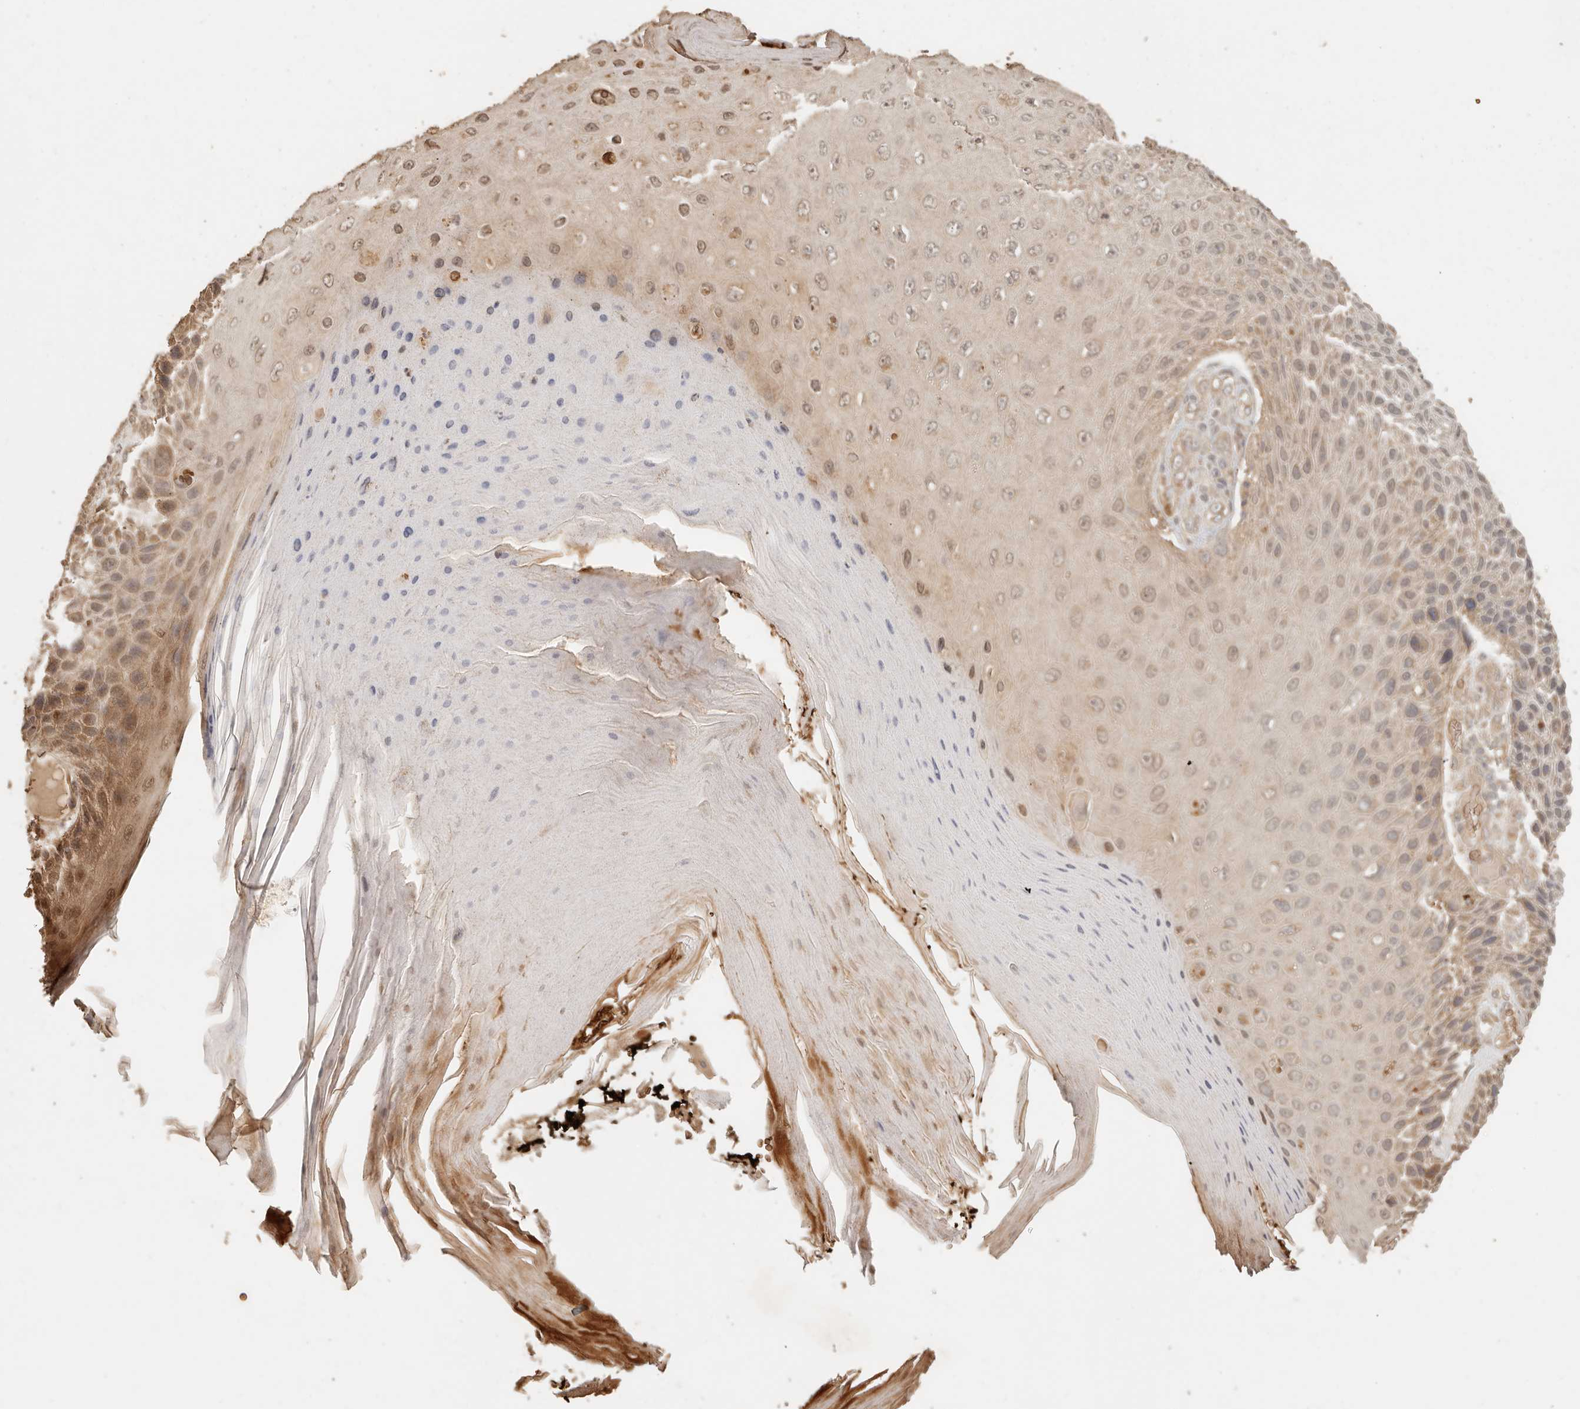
{"staining": {"intensity": "strong", "quantity": "<25%", "location": "cytoplasmic/membranous,nuclear"}, "tissue": "skin cancer", "cell_type": "Tumor cells", "image_type": "cancer", "snomed": [{"axis": "morphology", "description": "Squamous cell carcinoma, NOS"}, {"axis": "topography", "description": "Skin"}], "caption": "Squamous cell carcinoma (skin) stained with a brown dye demonstrates strong cytoplasmic/membranous and nuclear positive staining in approximately <25% of tumor cells.", "gene": "INTS11", "patient": {"sex": "female", "age": 88}}